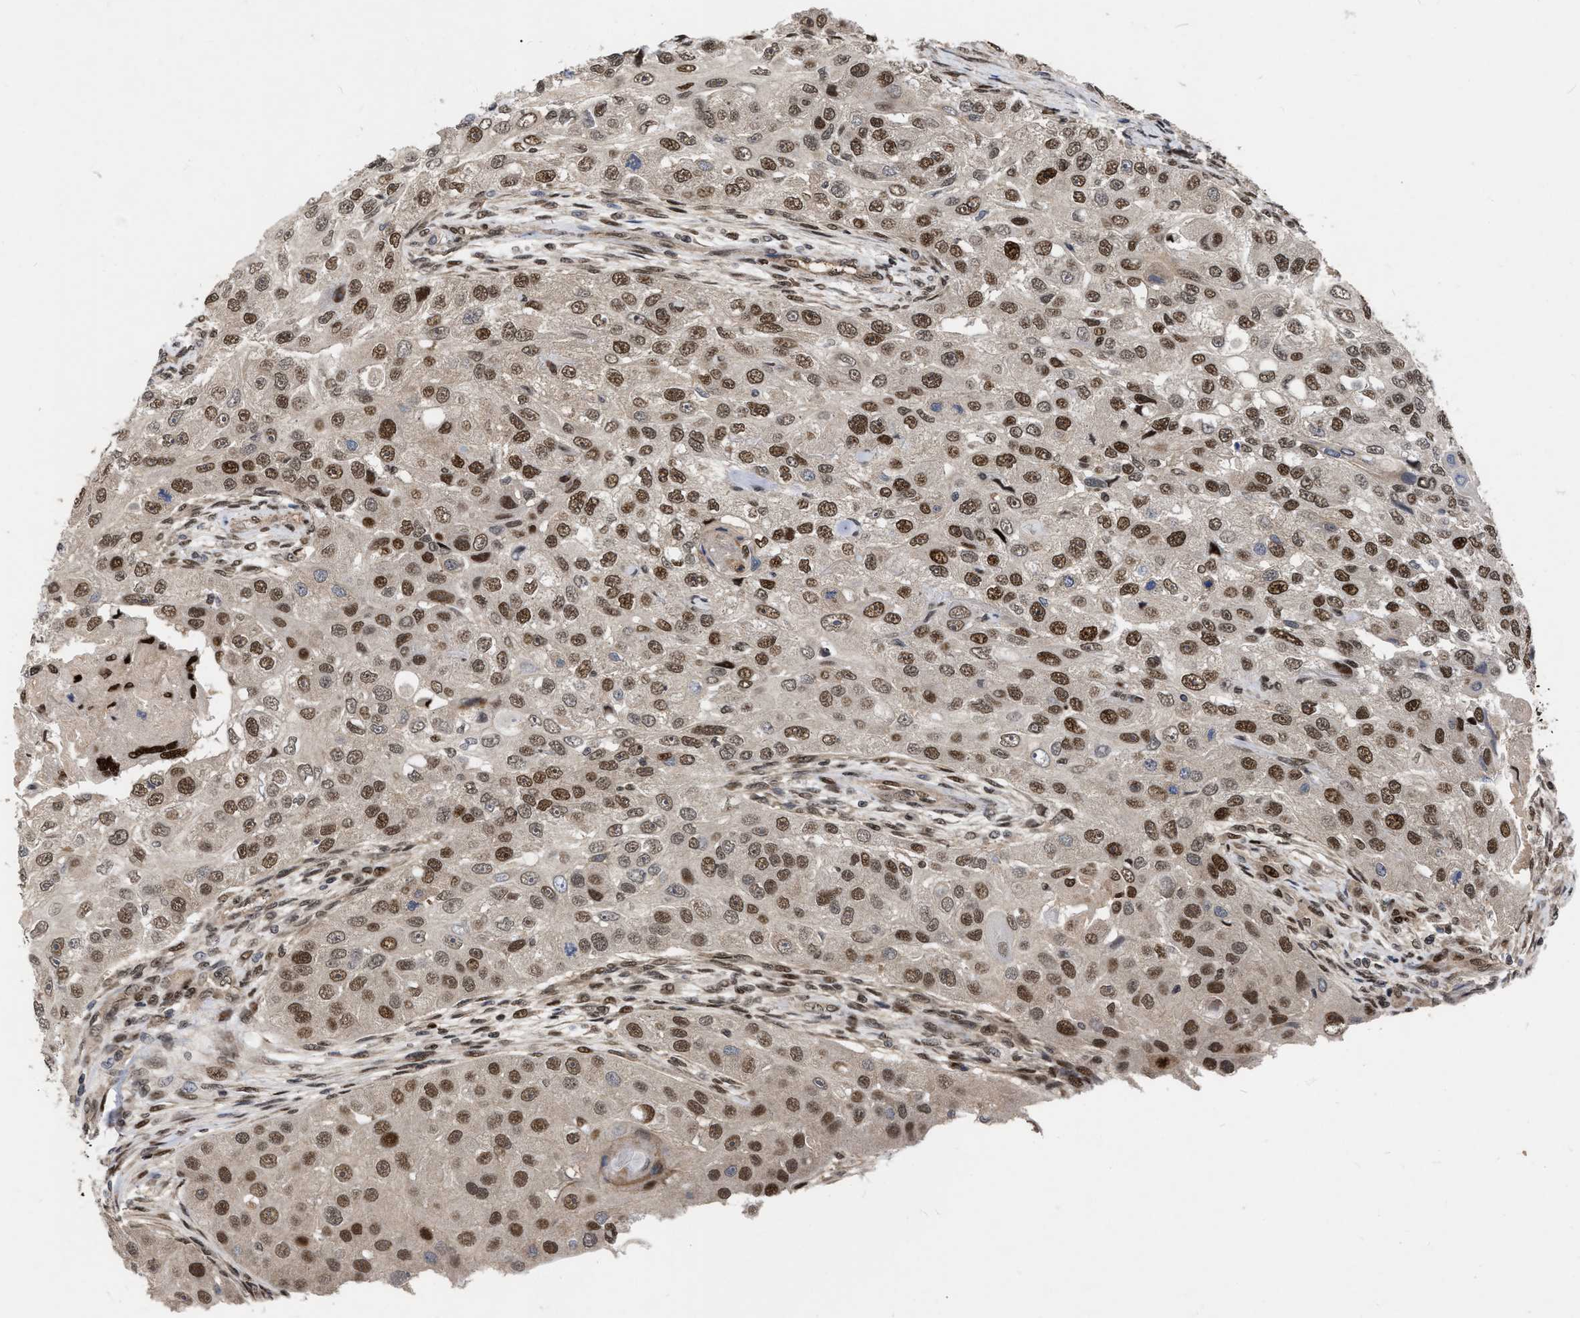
{"staining": {"intensity": "moderate", "quantity": "25%-75%", "location": "cytoplasmic/membranous,nuclear"}, "tissue": "head and neck cancer", "cell_type": "Tumor cells", "image_type": "cancer", "snomed": [{"axis": "morphology", "description": "Normal tissue, NOS"}, {"axis": "morphology", "description": "Squamous cell carcinoma, NOS"}, {"axis": "topography", "description": "Skeletal muscle"}, {"axis": "topography", "description": "Head-Neck"}], "caption": "Immunohistochemistry histopathology image of neoplastic tissue: head and neck cancer (squamous cell carcinoma) stained using immunohistochemistry exhibits medium levels of moderate protein expression localized specifically in the cytoplasmic/membranous and nuclear of tumor cells, appearing as a cytoplasmic/membranous and nuclear brown color.", "gene": "MDM4", "patient": {"sex": "male", "age": 51}}